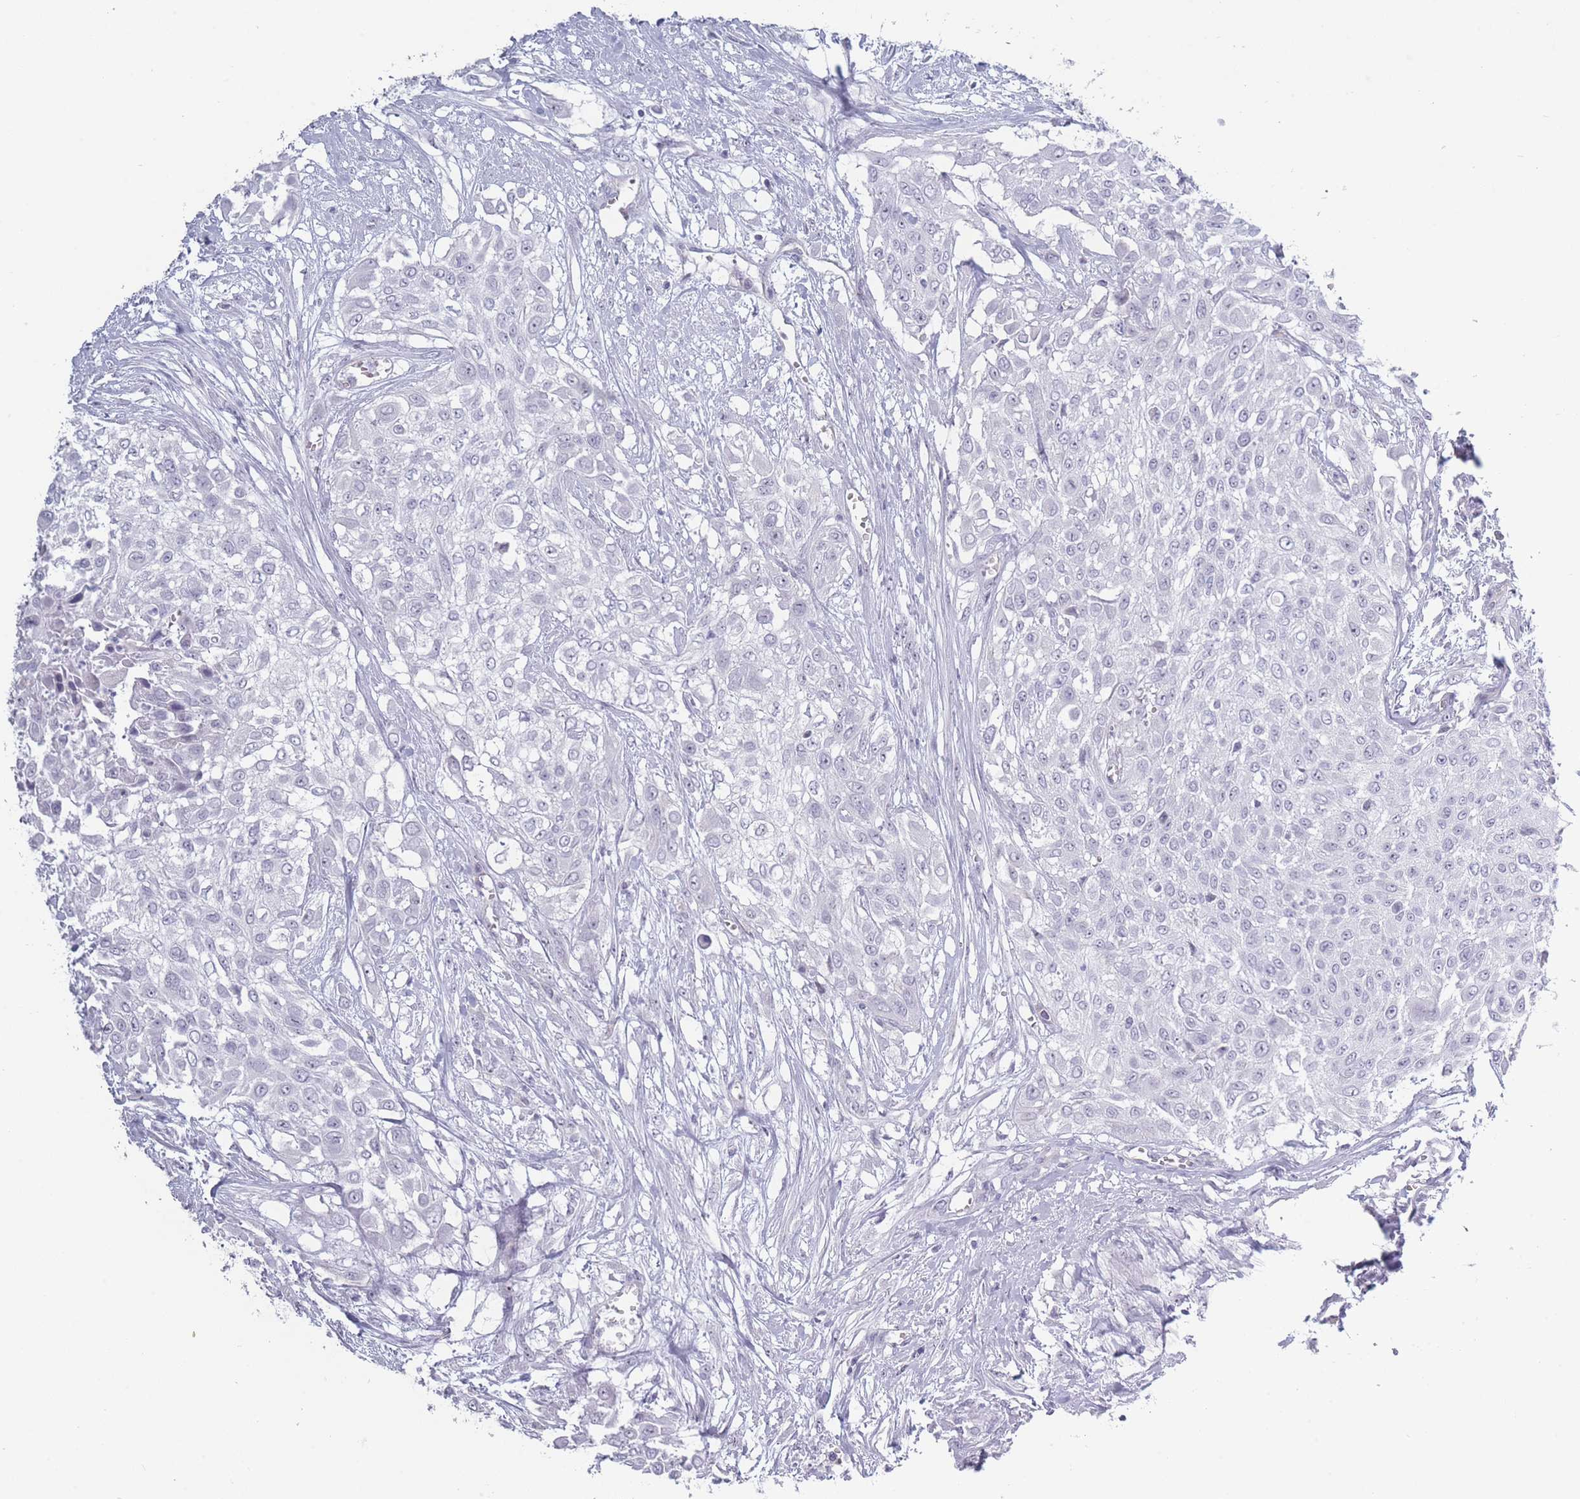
{"staining": {"intensity": "negative", "quantity": "none", "location": "none"}, "tissue": "urothelial cancer", "cell_type": "Tumor cells", "image_type": "cancer", "snomed": [{"axis": "morphology", "description": "Urothelial carcinoma, High grade"}, {"axis": "topography", "description": "Urinary bladder"}], "caption": "High magnification brightfield microscopy of urothelial cancer stained with DAB (brown) and counterstained with hematoxylin (blue): tumor cells show no significant expression.", "gene": "ROS1", "patient": {"sex": "male", "age": 57}}